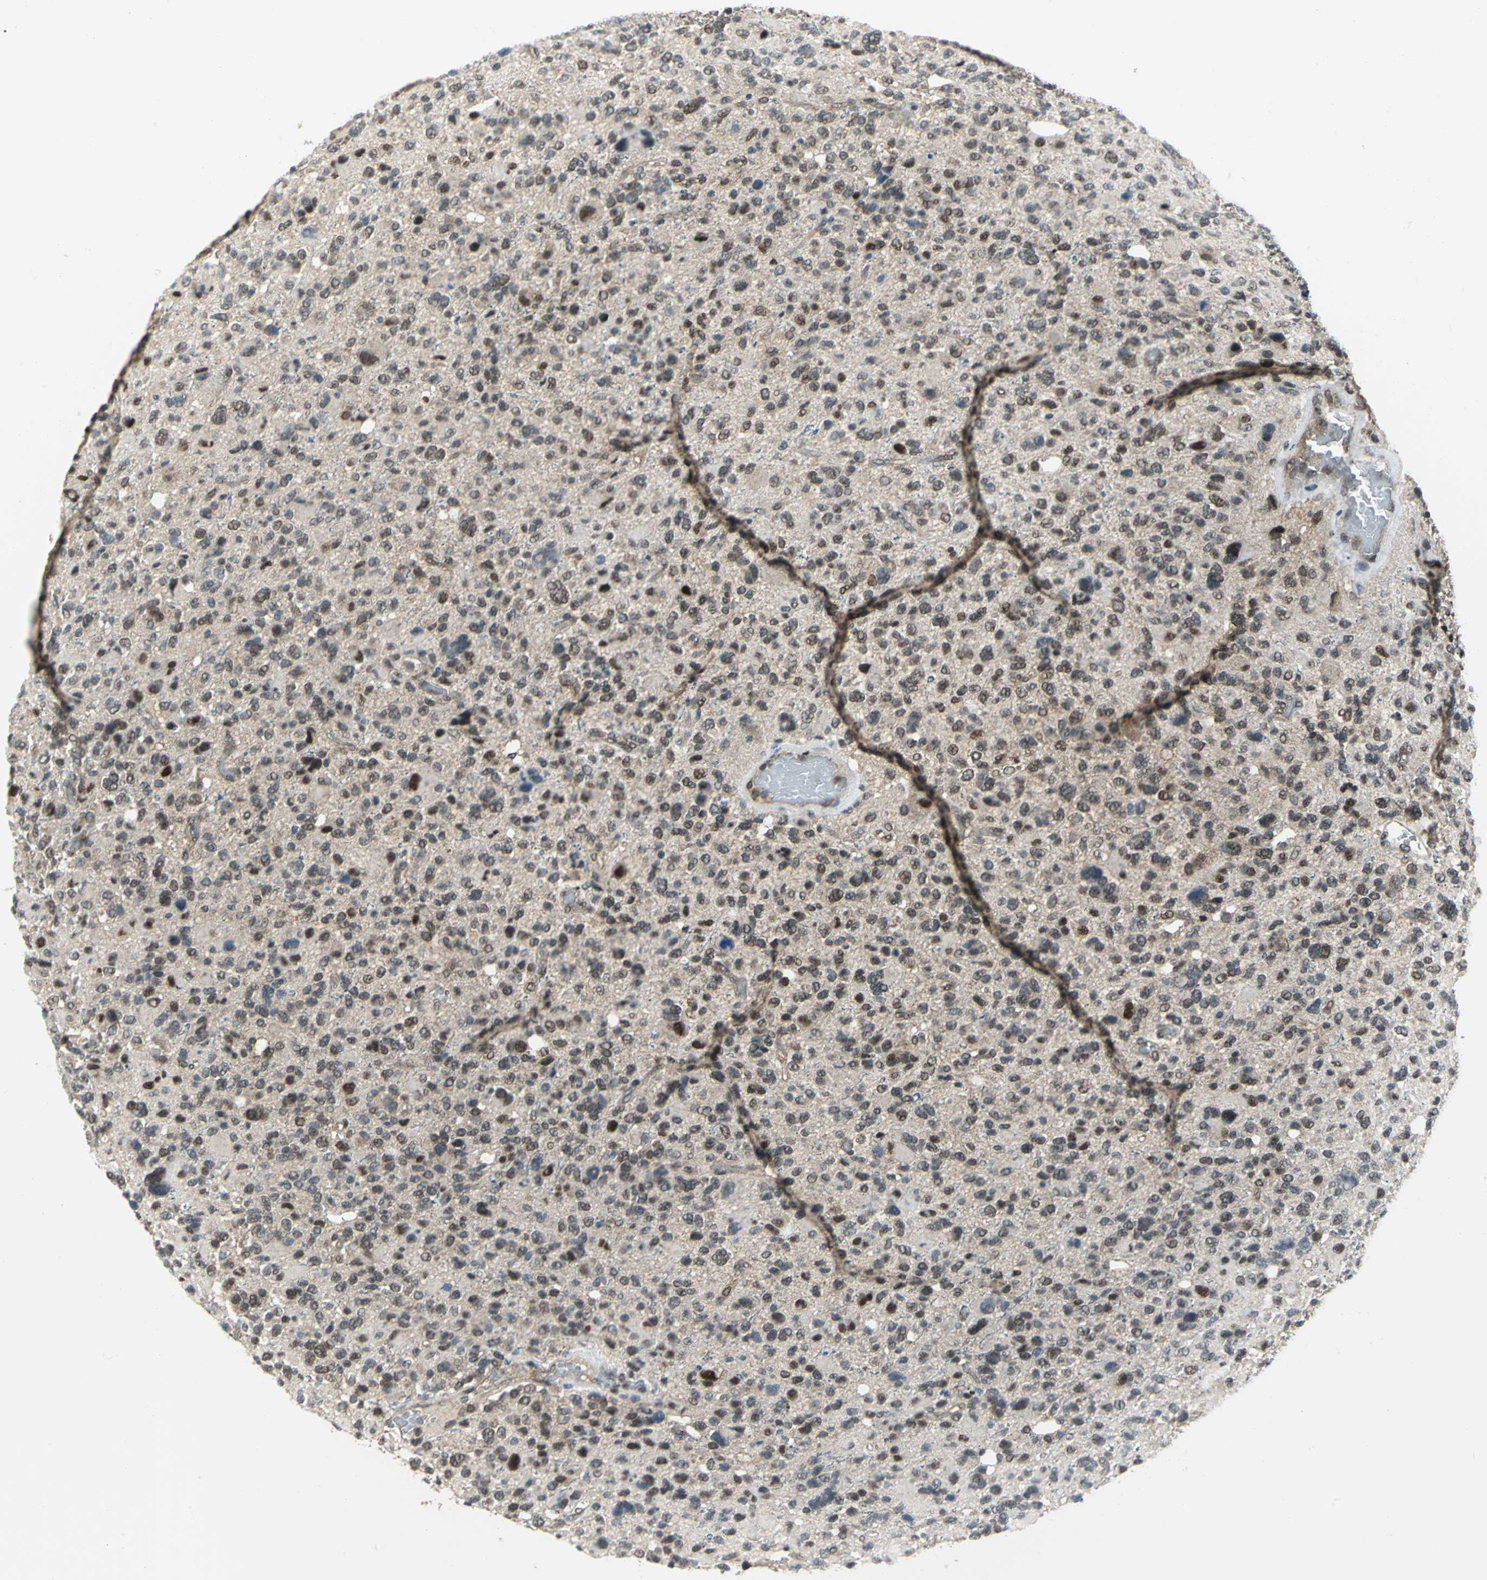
{"staining": {"intensity": "weak", "quantity": "25%-75%", "location": "nuclear"}, "tissue": "glioma", "cell_type": "Tumor cells", "image_type": "cancer", "snomed": [{"axis": "morphology", "description": "Glioma, malignant, High grade"}, {"axis": "topography", "description": "Brain"}], "caption": "Immunohistochemistry (IHC) photomicrograph of neoplastic tissue: high-grade glioma (malignant) stained using immunohistochemistry demonstrates low levels of weak protein expression localized specifically in the nuclear of tumor cells, appearing as a nuclear brown color.", "gene": "PSMA4", "patient": {"sex": "male", "age": 48}}